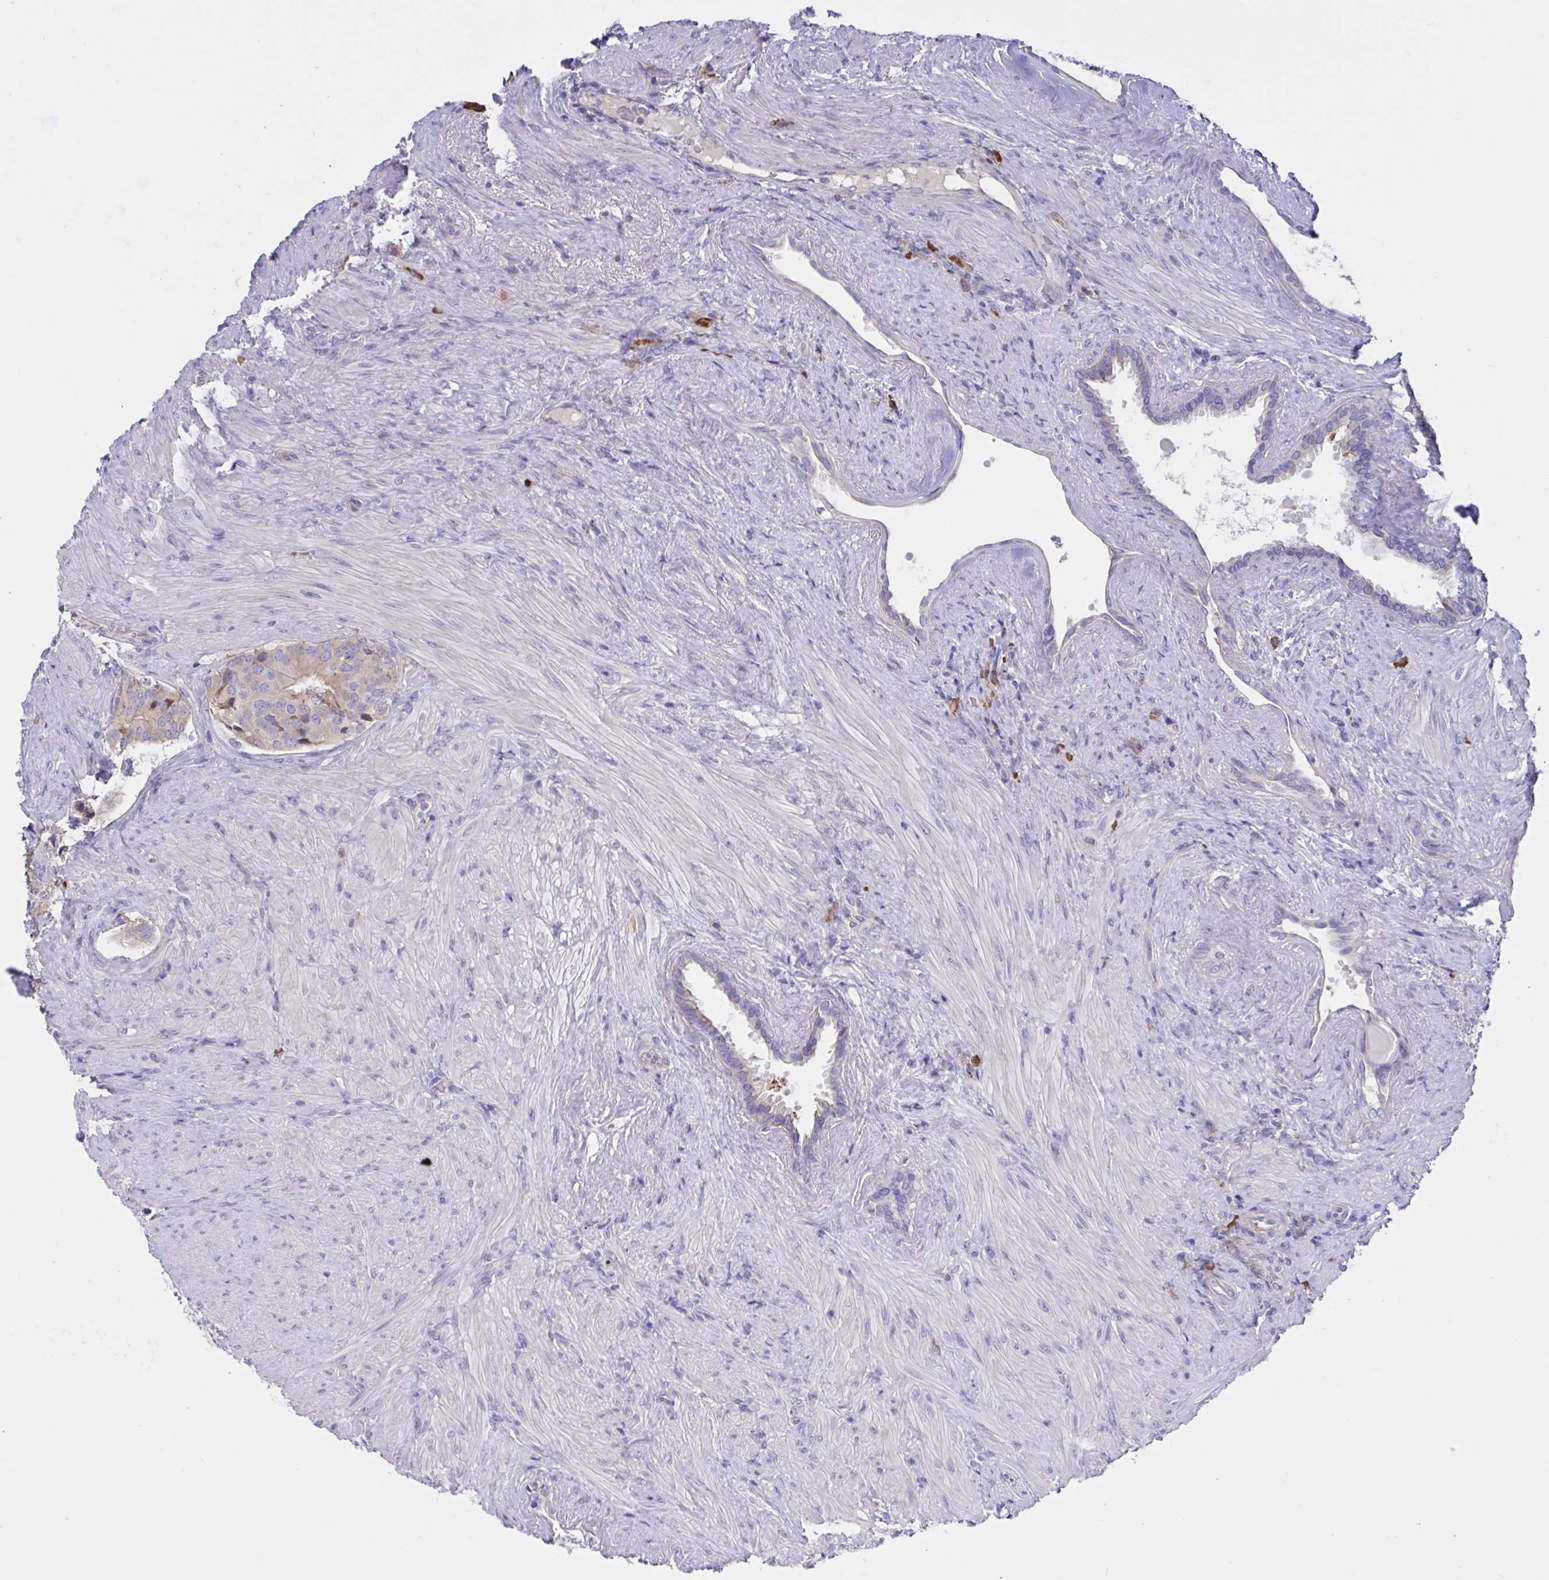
{"staining": {"intensity": "weak", "quantity": "<25%", "location": "cytoplasmic/membranous"}, "tissue": "prostate cancer", "cell_type": "Tumor cells", "image_type": "cancer", "snomed": [{"axis": "morphology", "description": "Adenocarcinoma, High grade"}, {"axis": "topography", "description": "Prostate"}], "caption": "Tumor cells are negative for brown protein staining in prostate cancer.", "gene": "SLC66A1", "patient": {"sex": "male", "age": 62}}